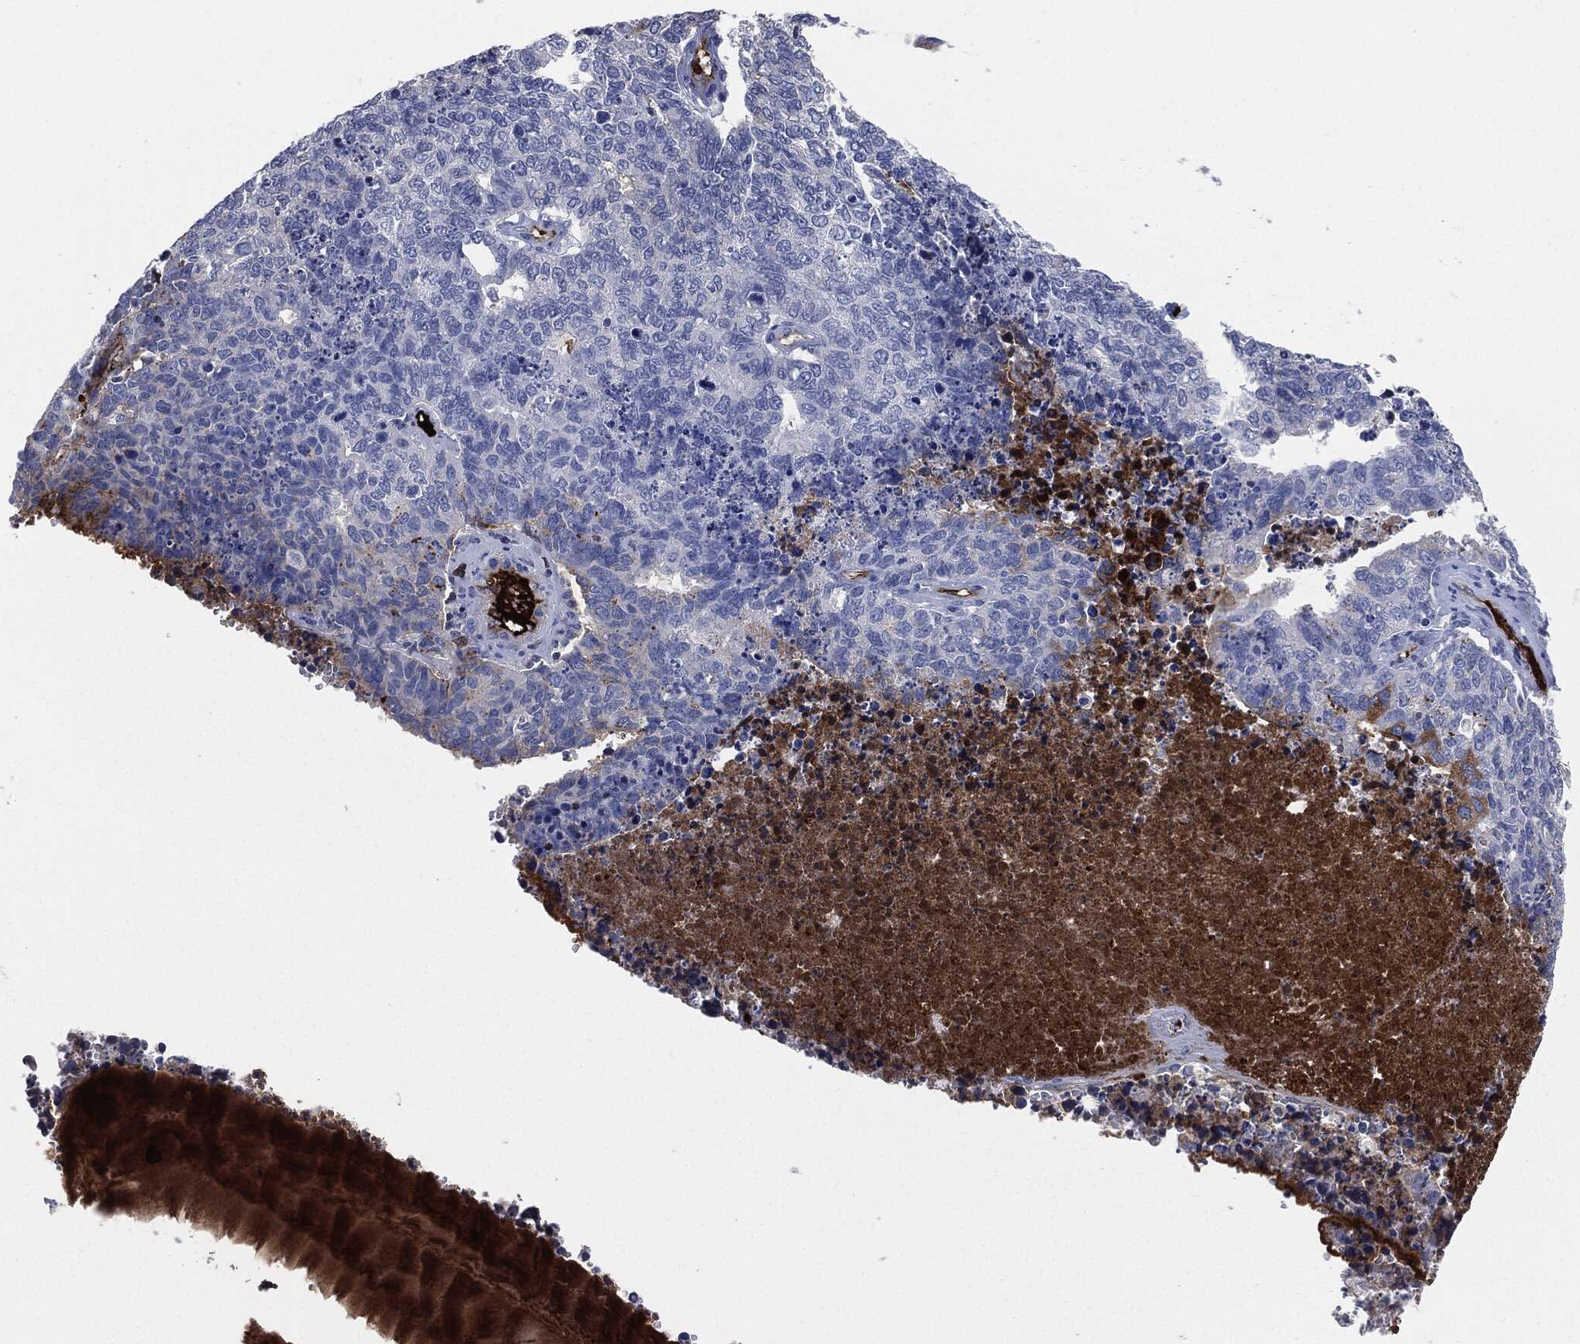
{"staining": {"intensity": "moderate", "quantity": "<25%", "location": "cytoplasmic/membranous"}, "tissue": "cervical cancer", "cell_type": "Tumor cells", "image_type": "cancer", "snomed": [{"axis": "morphology", "description": "Squamous cell carcinoma, NOS"}, {"axis": "topography", "description": "Cervix"}], "caption": "A brown stain shows moderate cytoplasmic/membranous positivity of a protein in human cervical squamous cell carcinoma tumor cells.", "gene": "APOB", "patient": {"sex": "female", "age": 63}}